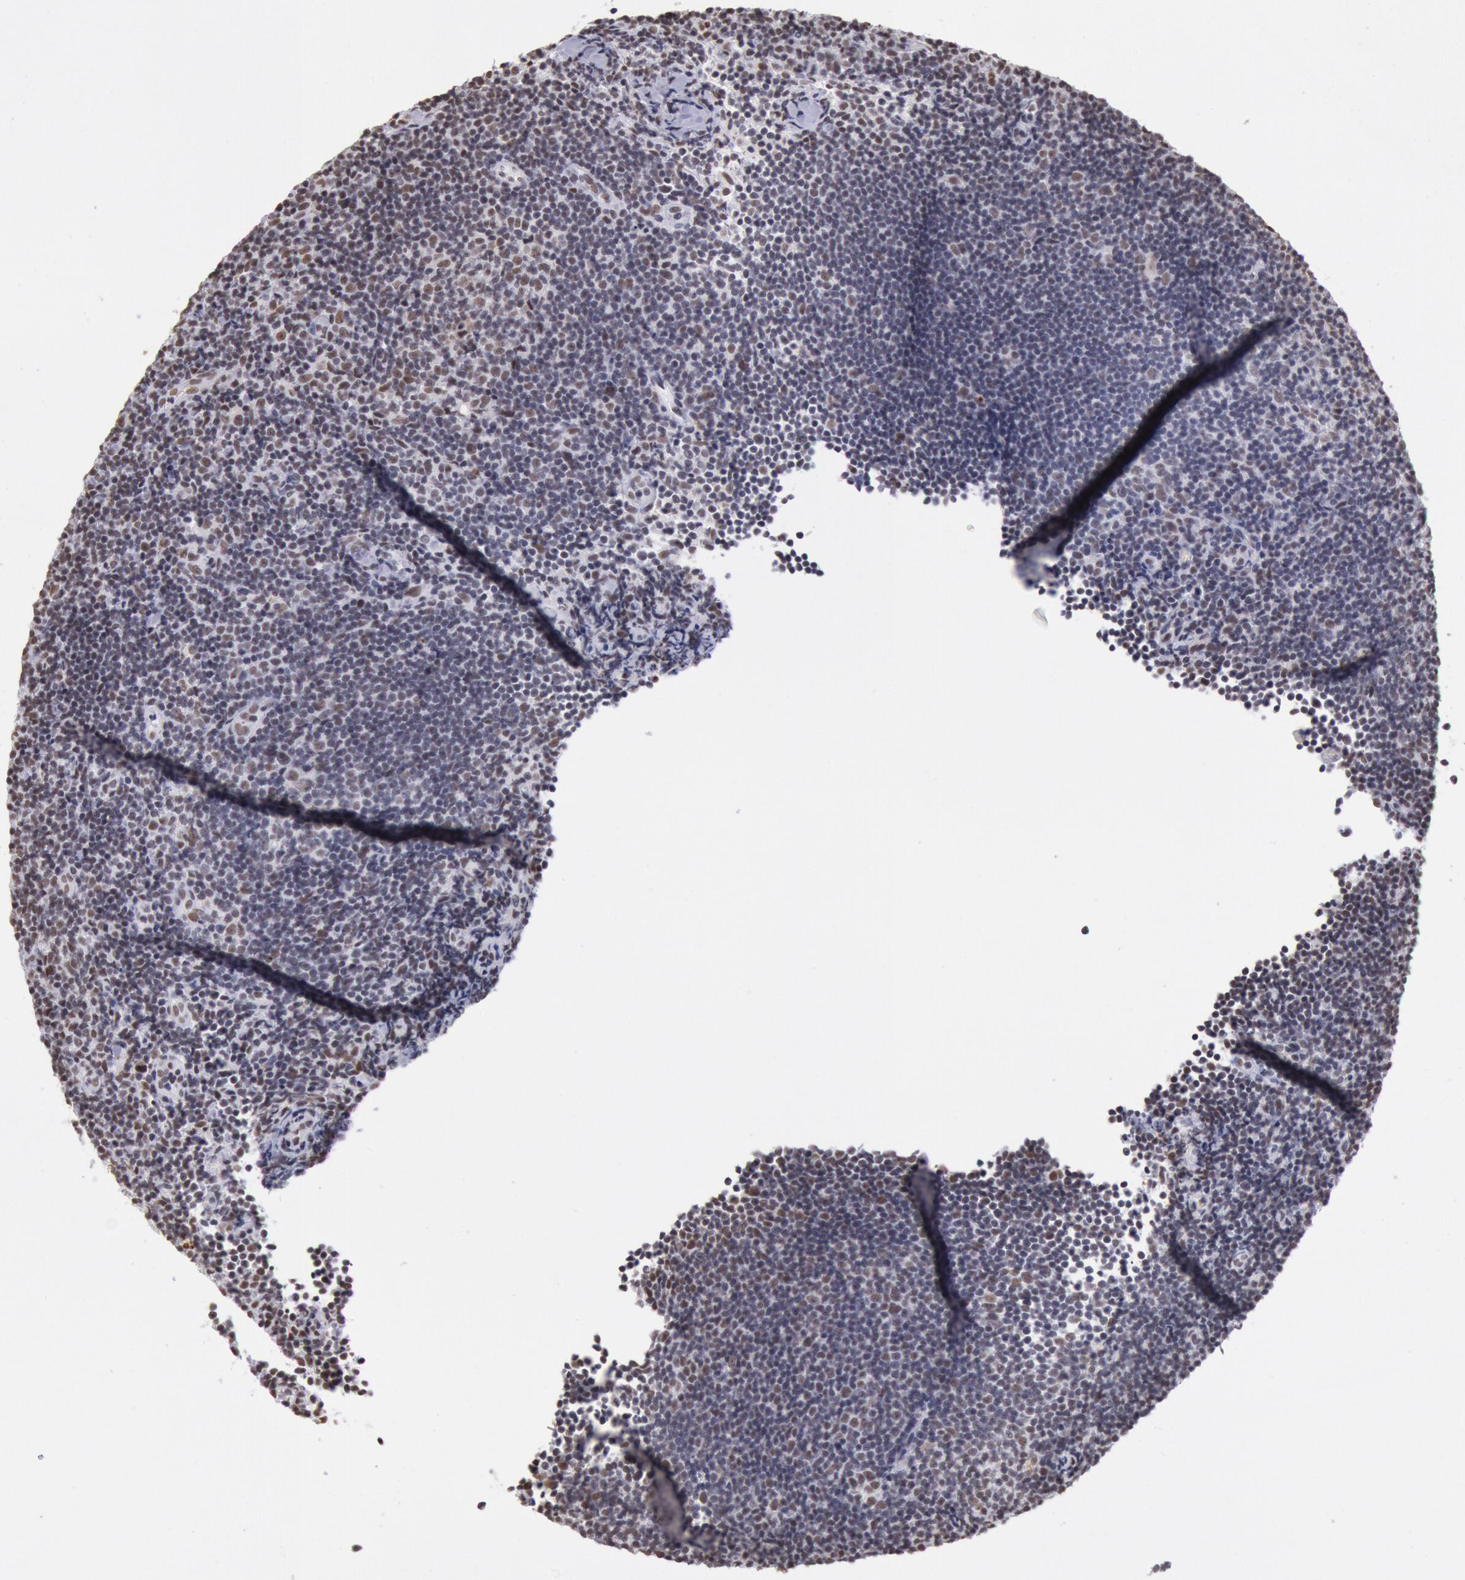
{"staining": {"intensity": "weak", "quantity": "<25%", "location": "nuclear"}, "tissue": "lymphoma", "cell_type": "Tumor cells", "image_type": "cancer", "snomed": [{"axis": "morphology", "description": "Malignant lymphoma, non-Hodgkin's type, Low grade"}, {"axis": "topography", "description": "Lymph node"}], "caption": "Tumor cells are negative for brown protein staining in malignant lymphoma, non-Hodgkin's type (low-grade). (DAB (3,3'-diaminobenzidine) IHC visualized using brightfield microscopy, high magnification).", "gene": "SNRPD3", "patient": {"sex": "male", "age": 49}}